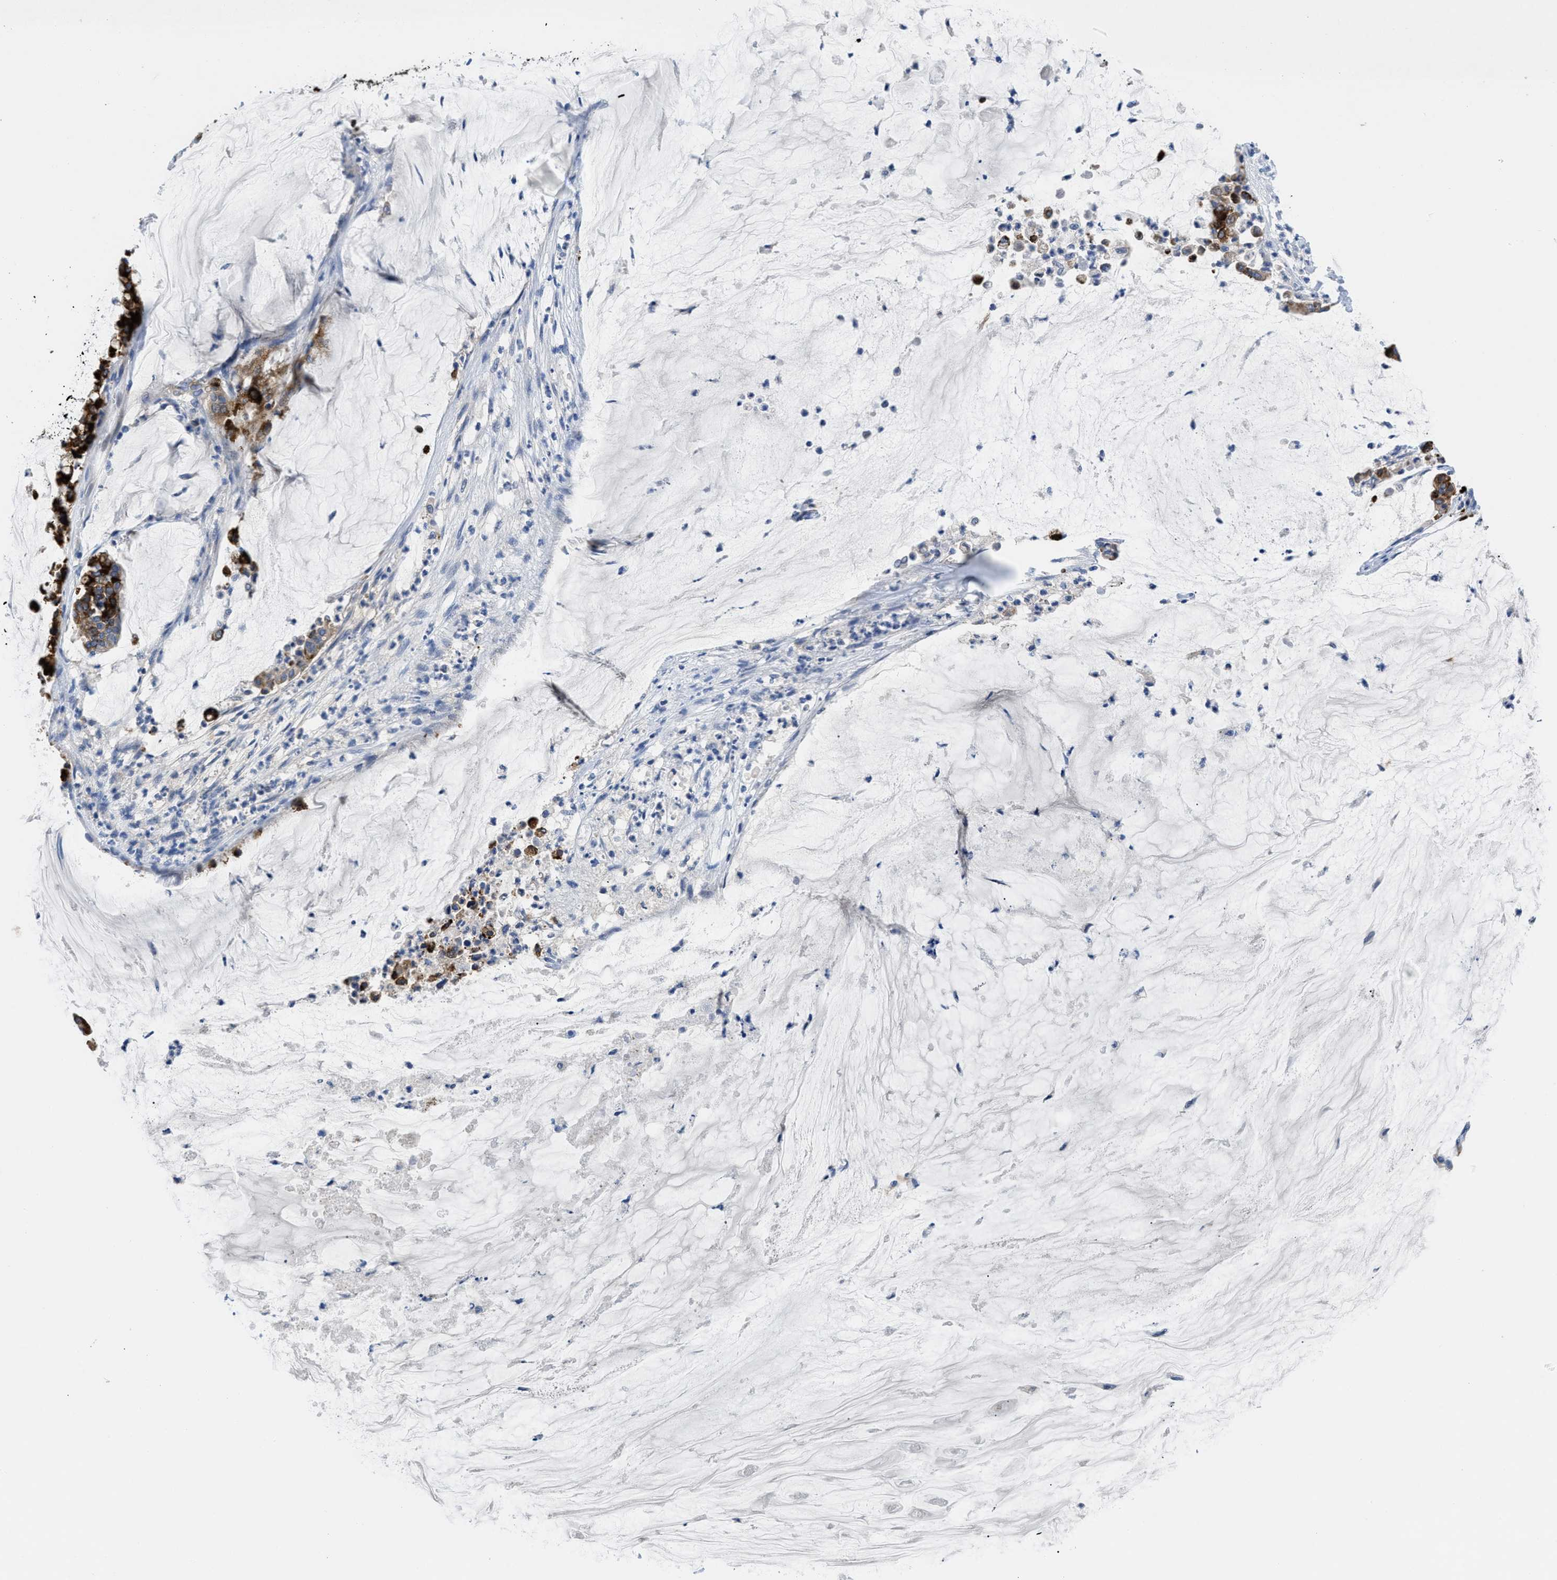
{"staining": {"intensity": "strong", "quantity": ">75%", "location": "cytoplasmic/membranous"}, "tissue": "pancreatic cancer", "cell_type": "Tumor cells", "image_type": "cancer", "snomed": [{"axis": "morphology", "description": "Adenocarcinoma, NOS"}, {"axis": "topography", "description": "Pancreas"}], "caption": "Immunohistochemistry (IHC) micrograph of neoplastic tissue: human pancreatic cancer (adenocarcinoma) stained using IHC reveals high levels of strong protein expression localized specifically in the cytoplasmic/membranous of tumor cells, appearing as a cytoplasmic/membranous brown color.", "gene": "OR9K2", "patient": {"sex": "male", "age": 41}}